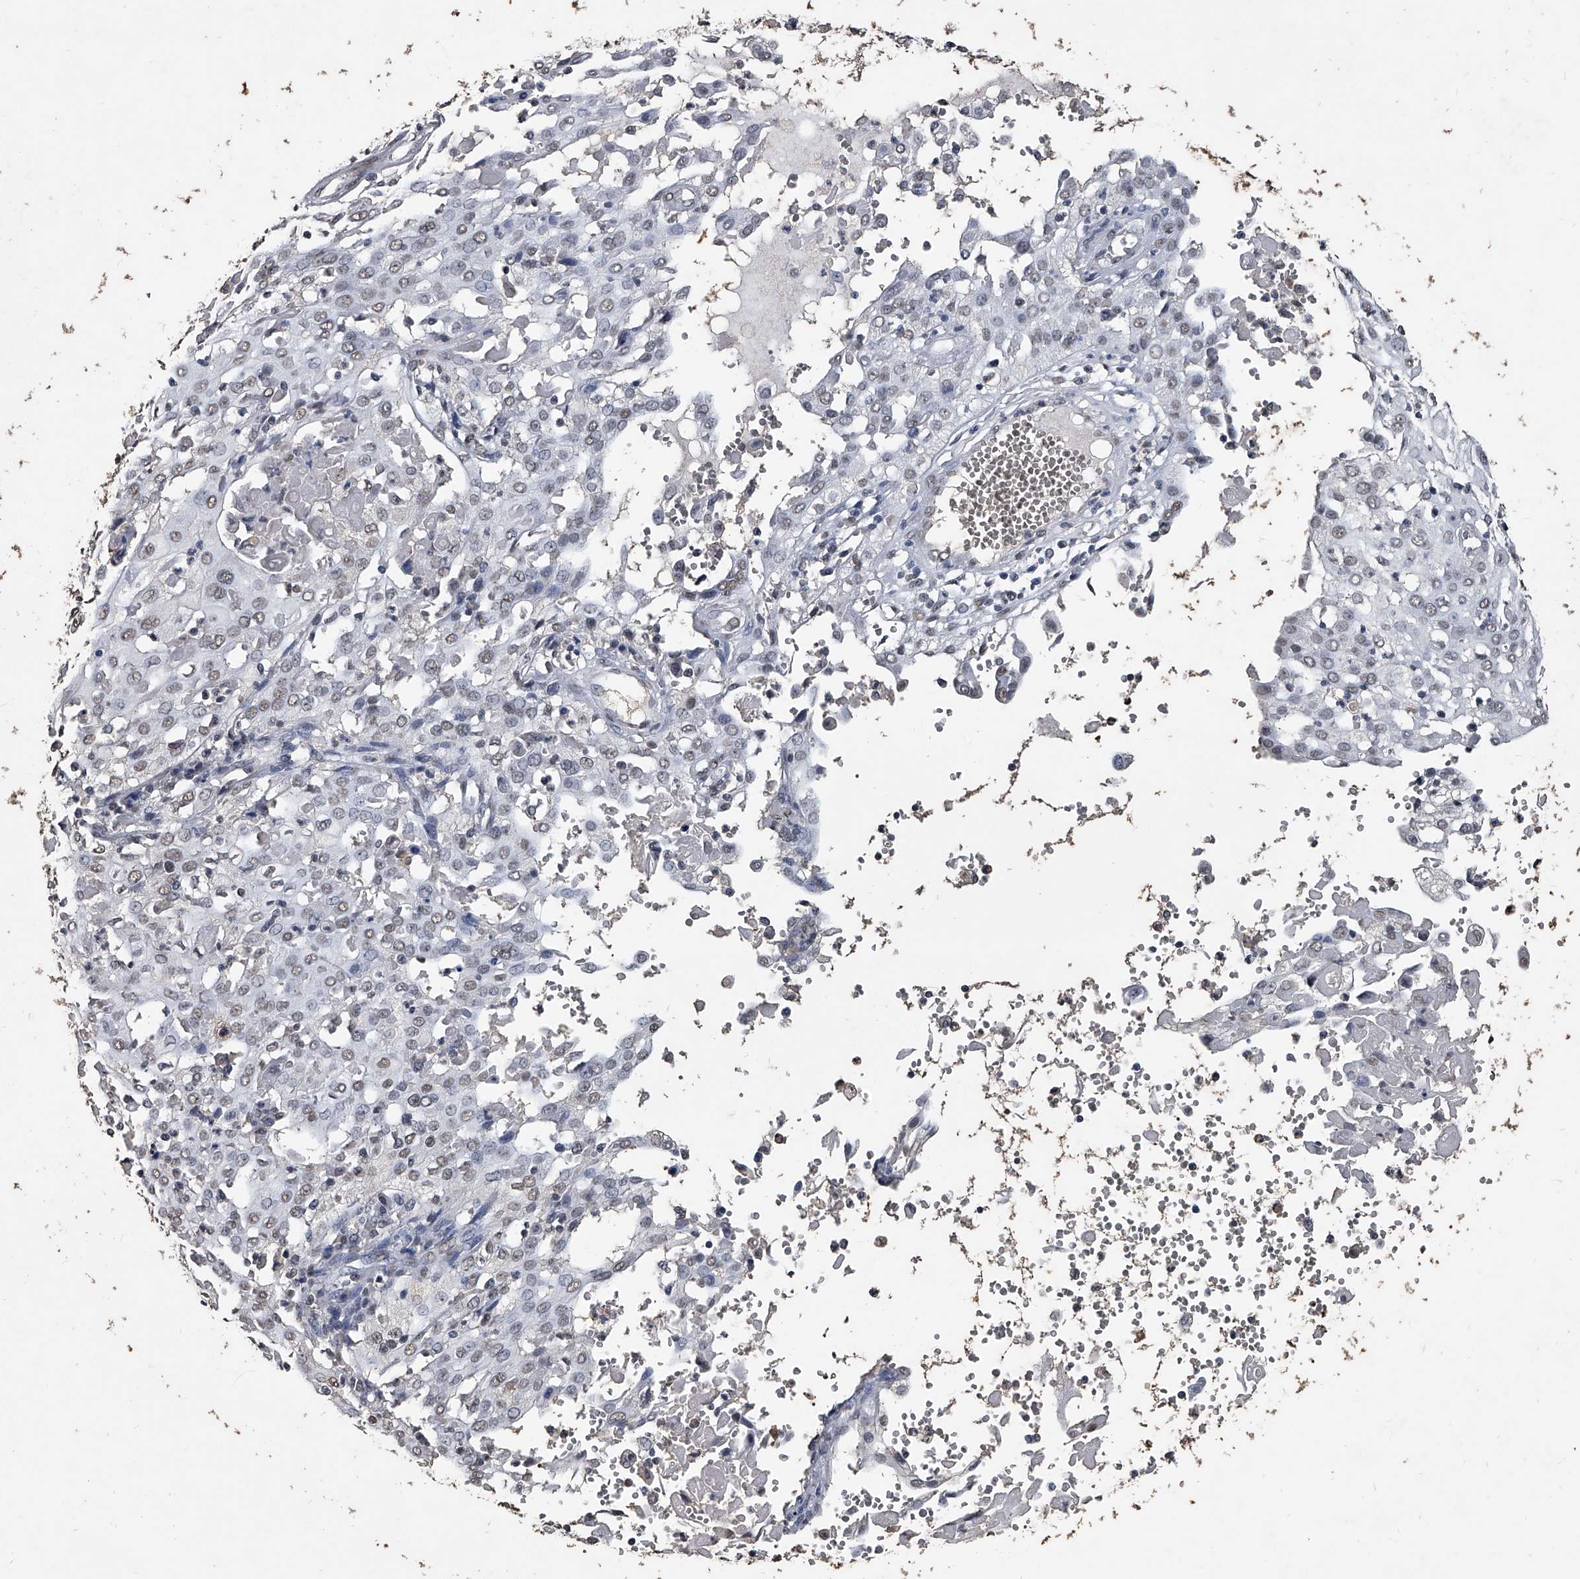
{"staining": {"intensity": "weak", "quantity": "25%-75%", "location": "nuclear"}, "tissue": "cervical cancer", "cell_type": "Tumor cells", "image_type": "cancer", "snomed": [{"axis": "morphology", "description": "Squamous cell carcinoma, NOS"}, {"axis": "topography", "description": "Cervix"}], "caption": "Cervical squamous cell carcinoma stained for a protein displays weak nuclear positivity in tumor cells.", "gene": "MATR3", "patient": {"sex": "female", "age": 39}}